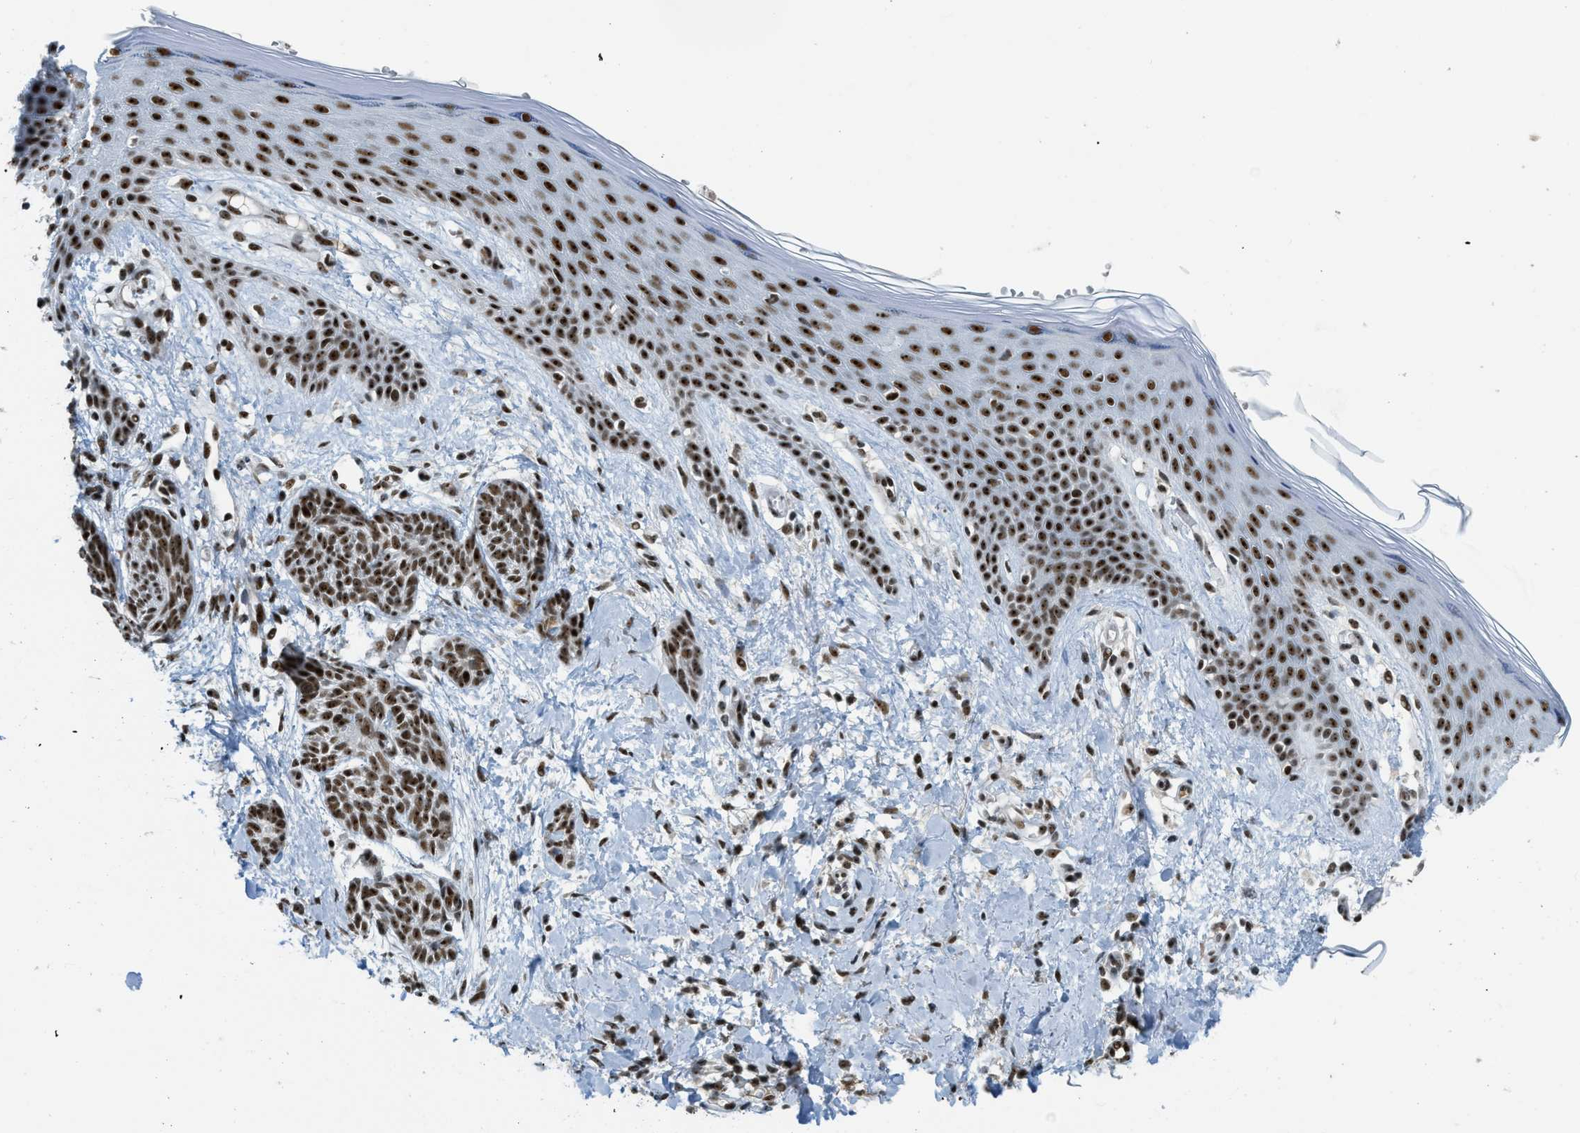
{"staining": {"intensity": "strong", "quantity": ">75%", "location": "nuclear"}, "tissue": "skin cancer", "cell_type": "Tumor cells", "image_type": "cancer", "snomed": [{"axis": "morphology", "description": "Basal cell carcinoma"}, {"axis": "topography", "description": "Skin"}], "caption": "Strong nuclear positivity for a protein is appreciated in about >75% of tumor cells of skin cancer (basal cell carcinoma) using IHC.", "gene": "URB1", "patient": {"sex": "female", "age": 59}}